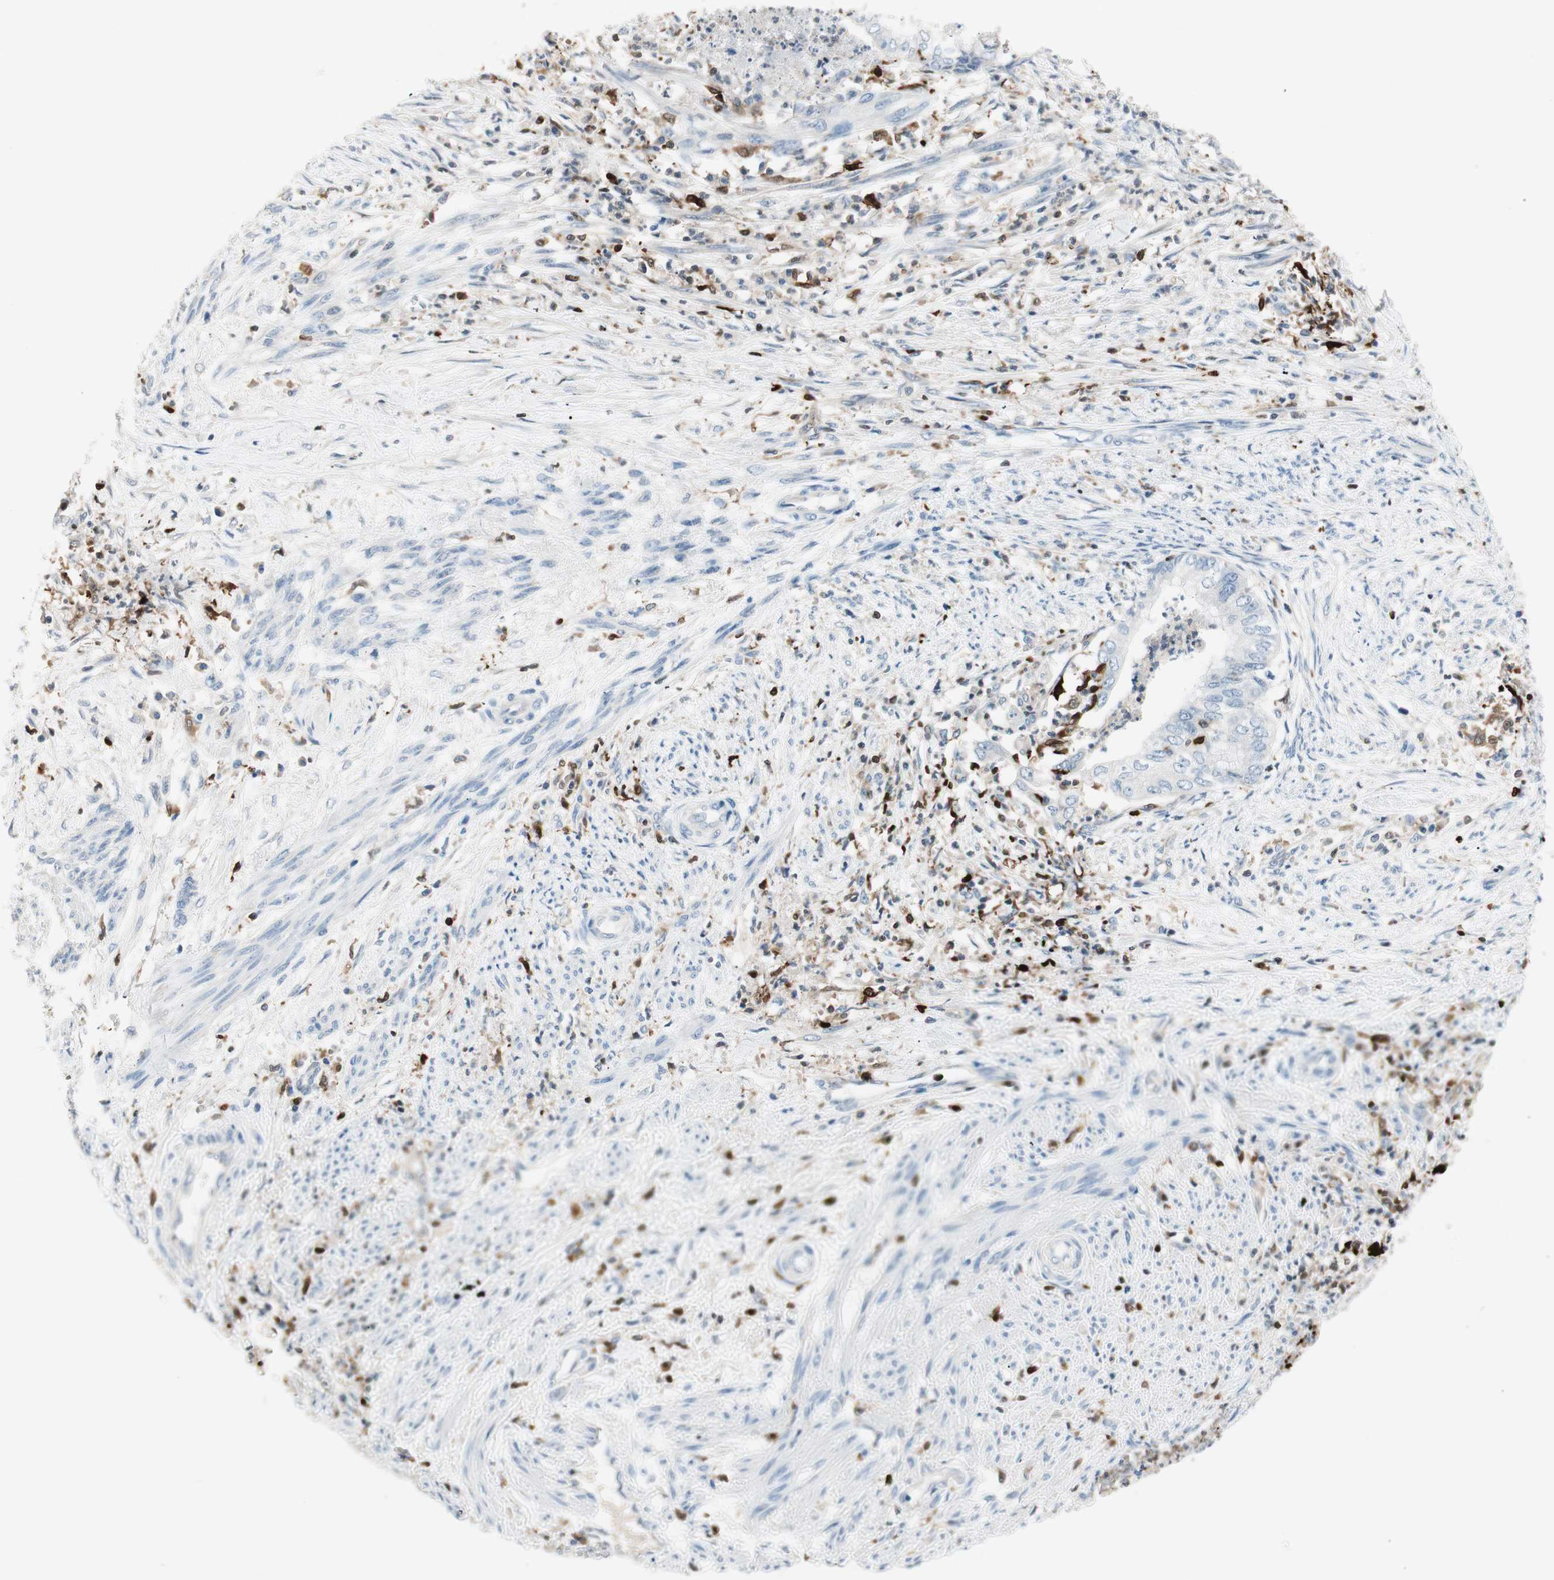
{"staining": {"intensity": "negative", "quantity": "none", "location": "none"}, "tissue": "endometrial cancer", "cell_type": "Tumor cells", "image_type": "cancer", "snomed": [{"axis": "morphology", "description": "Necrosis, NOS"}, {"axis": "morphology", "description": "Adenocarcinoma, NOS"}, {"axis": "topography", "description": "Endometrium"}], "caption": "Immunohistochemistry of endometrial adenocarcinoma displays no positivity in tumor cells.", "gene": "COTL1", "patient": {"sex": "female", "age": 79}}